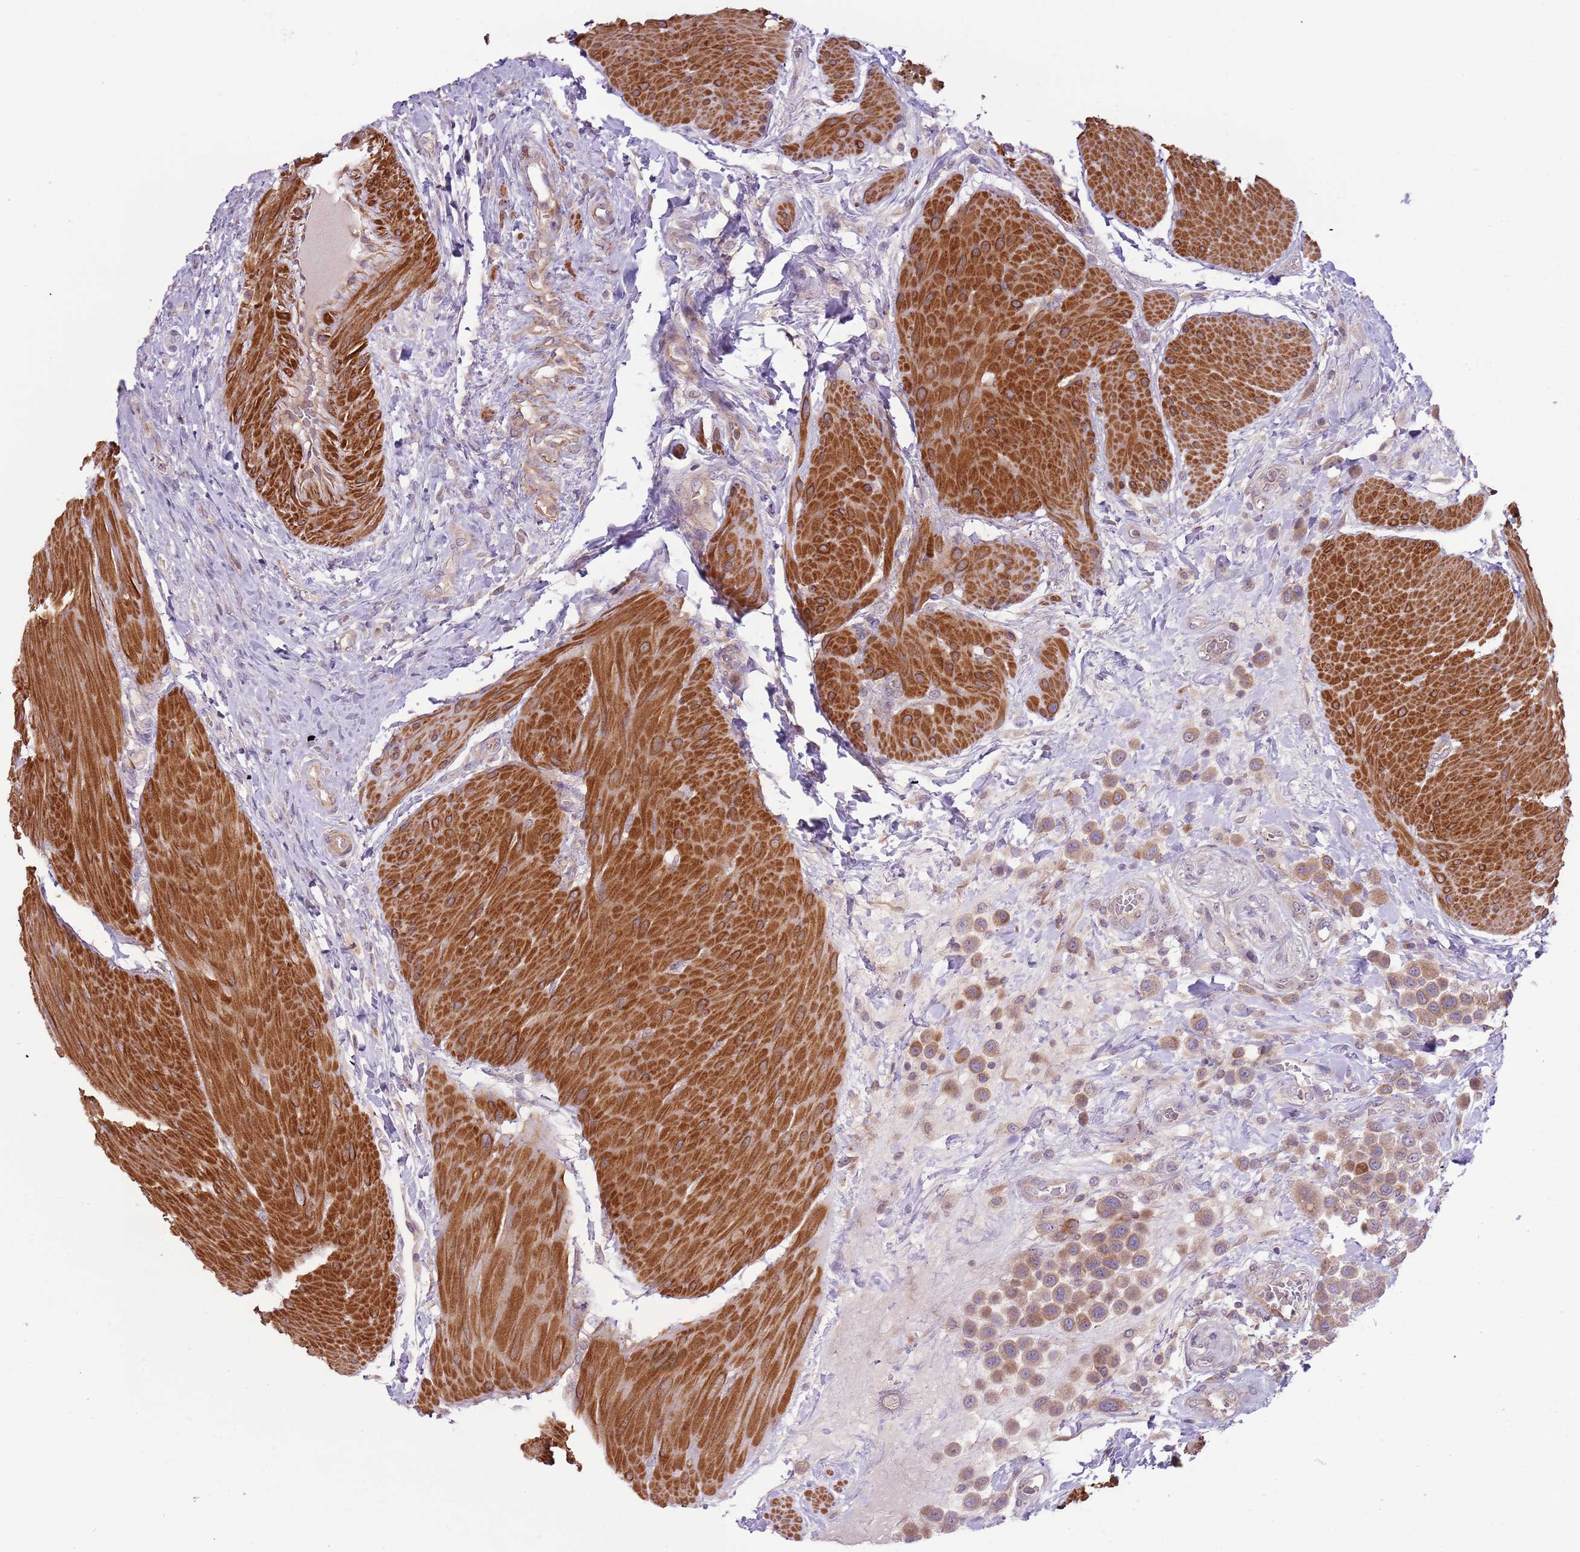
{"staining": {"intensity": "moderate", "quantity": ">75%", "location": "cytoplasmic/membranous"}, "tissue": "urothelial cancer", "cell_type": "Tumor cells", "image_type": "cancer", "snomed": [{"axis": "morphology", "description": "Urothelial carcinoma, High grade"}, {"axis": "topography", "description": "Urinary bladder"}], "caption": "Tumor cells display medium levels of moderate cytoplasmic/membranous positivity in about >75% of cells in high-grade urothelial carcinoma.", "gene": "DTD2", "patient": {"sex": "male", "age": 50}}